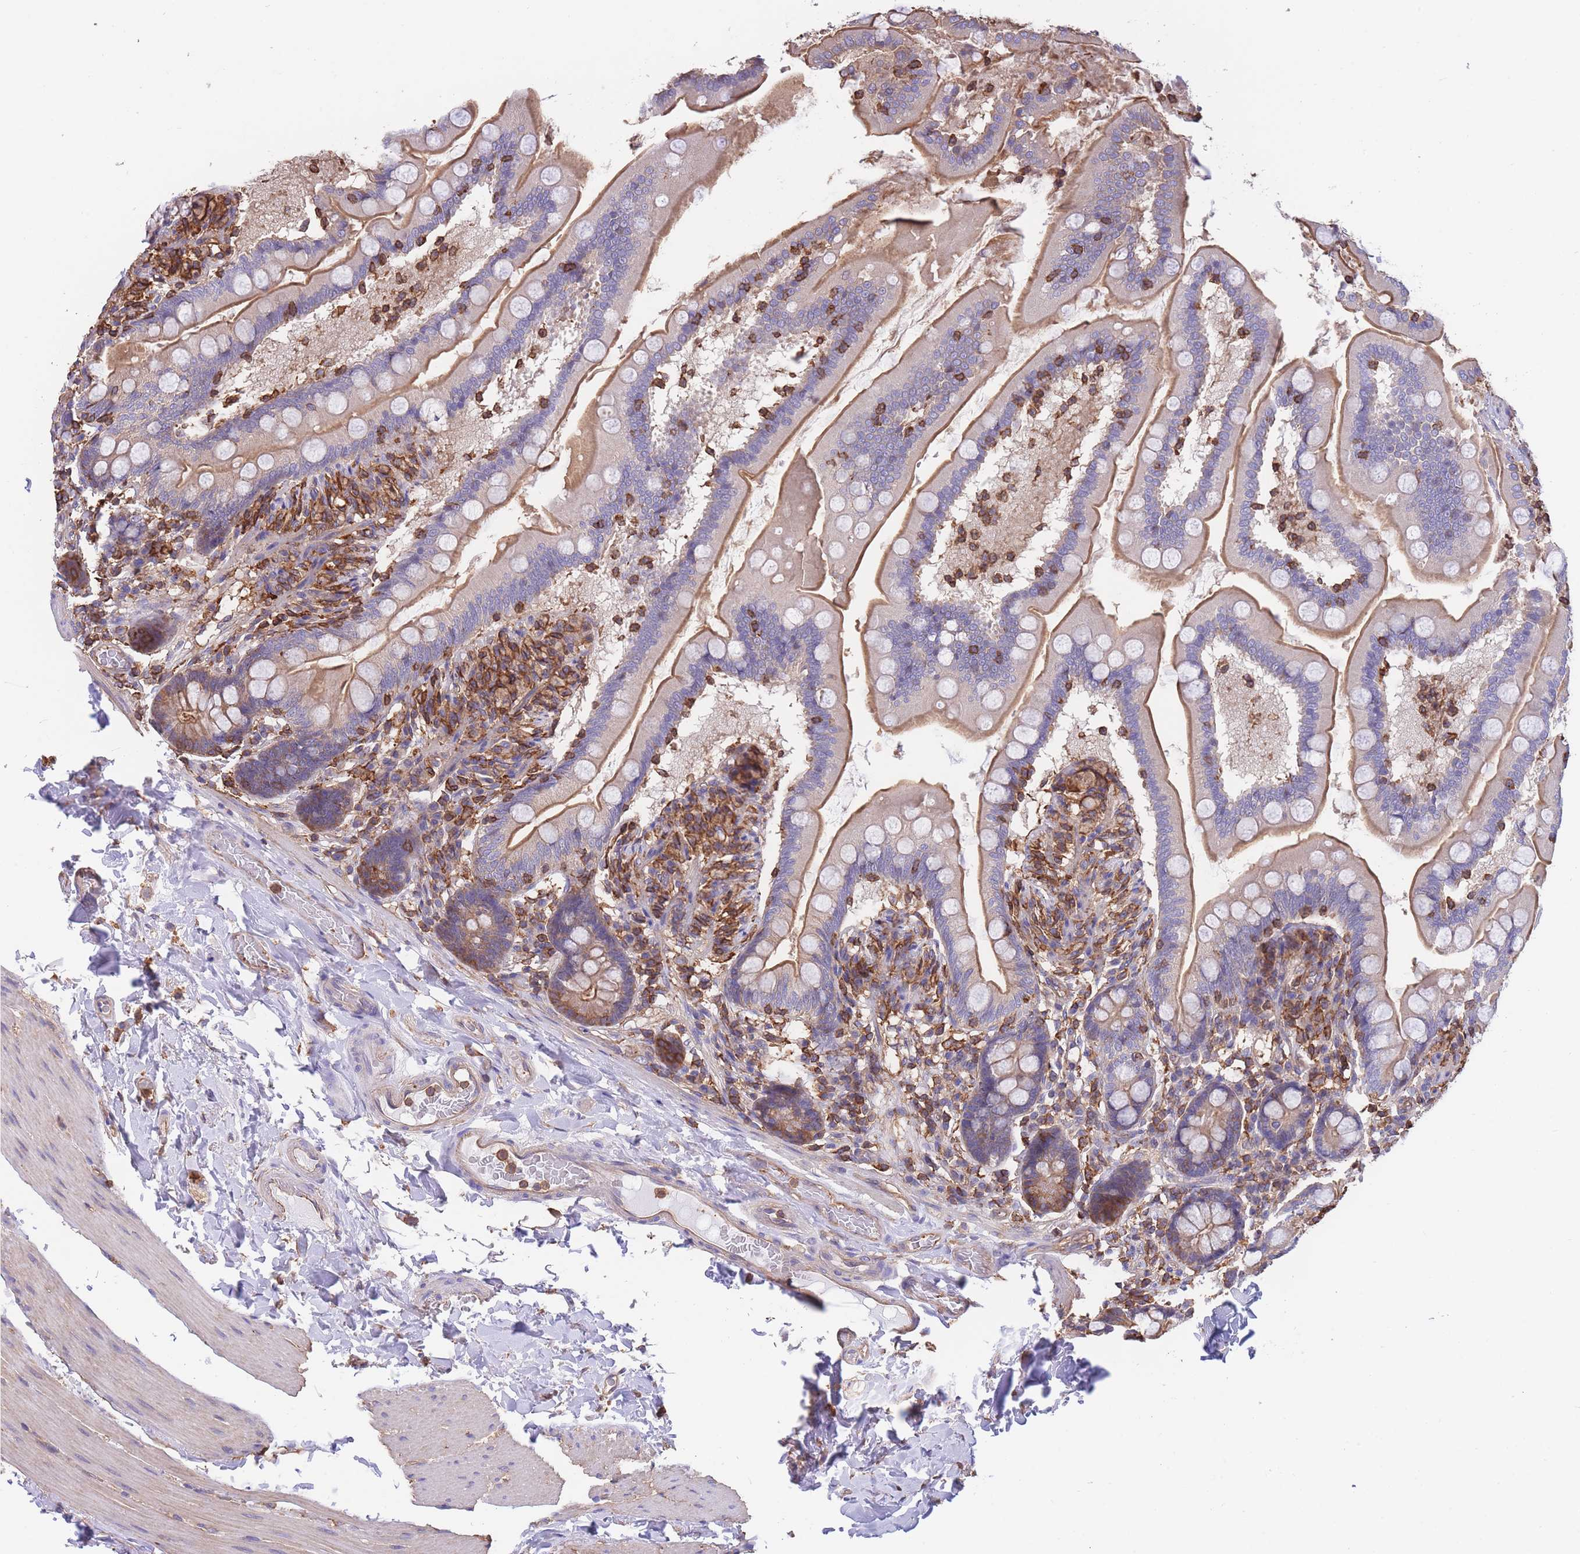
{"staining": {"intensity": "moderate", "quantity": ">75%", "location": "cytoplasmic/membranous"}, "tissue": "small intestine", "cell_type": "Glandular cells", "image_type": "normal", "snomed": [{"axis": "morphology", "description": "Normal tissue, NOS"}, {"axis": "topography", "description": "Small intestine"}], "caption": "Brown immunohistochemical staining in normal small intestine reveals moderate cytoplasmic/membranous expression in approximately >75% of glandular cells.", "gene": "LRRN4CL", "patient": {"sex": "female", "age": 64}}